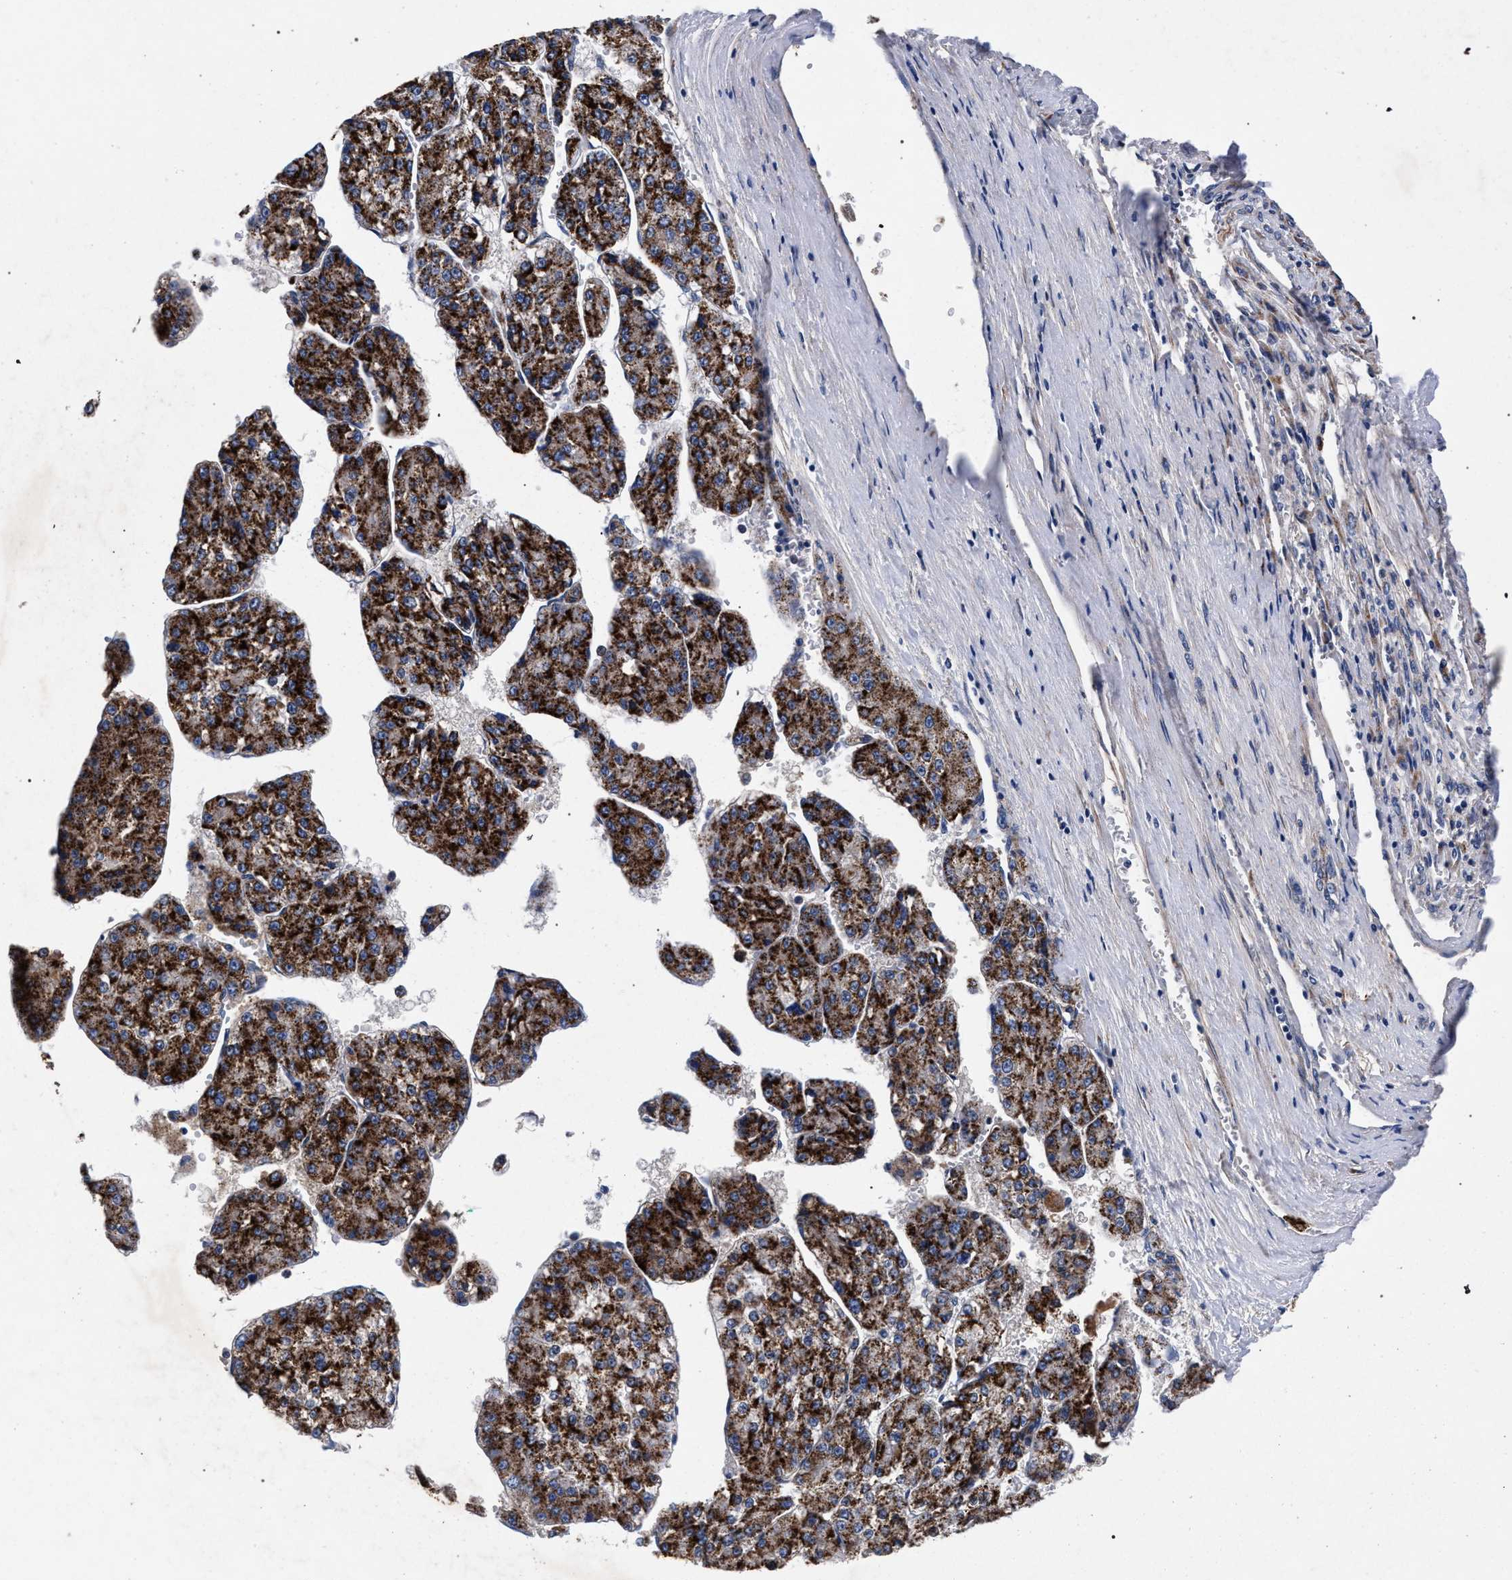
{"staining": {"intensity": "strong", "quantity": ">75%", "location": "cytoplasmic/membranous"}, "tissue": "liver cancer", "cell_type": "Tumor cells", "image_type": "cancer", "snomed": [{"axis": "morphology", "description": "Carcinoma, Hepatocellular, NOS"}, {"axis": "topography", "description": "Liver"}], "caption": "Liver hepatocellular carcinoma tissue demonstrates strong cytoplasmic/membranous staining in approximately >75% of tumor cells, visualized by immunohistochemistry. The staining was performed using DAB (3,3'-diaminobenzidine), with brown indicating positive protein expression. Nuclei are stained blue with hematoxylin.", "gene": "ACOX1", "patient": {"sex": "female", "age": 73}}